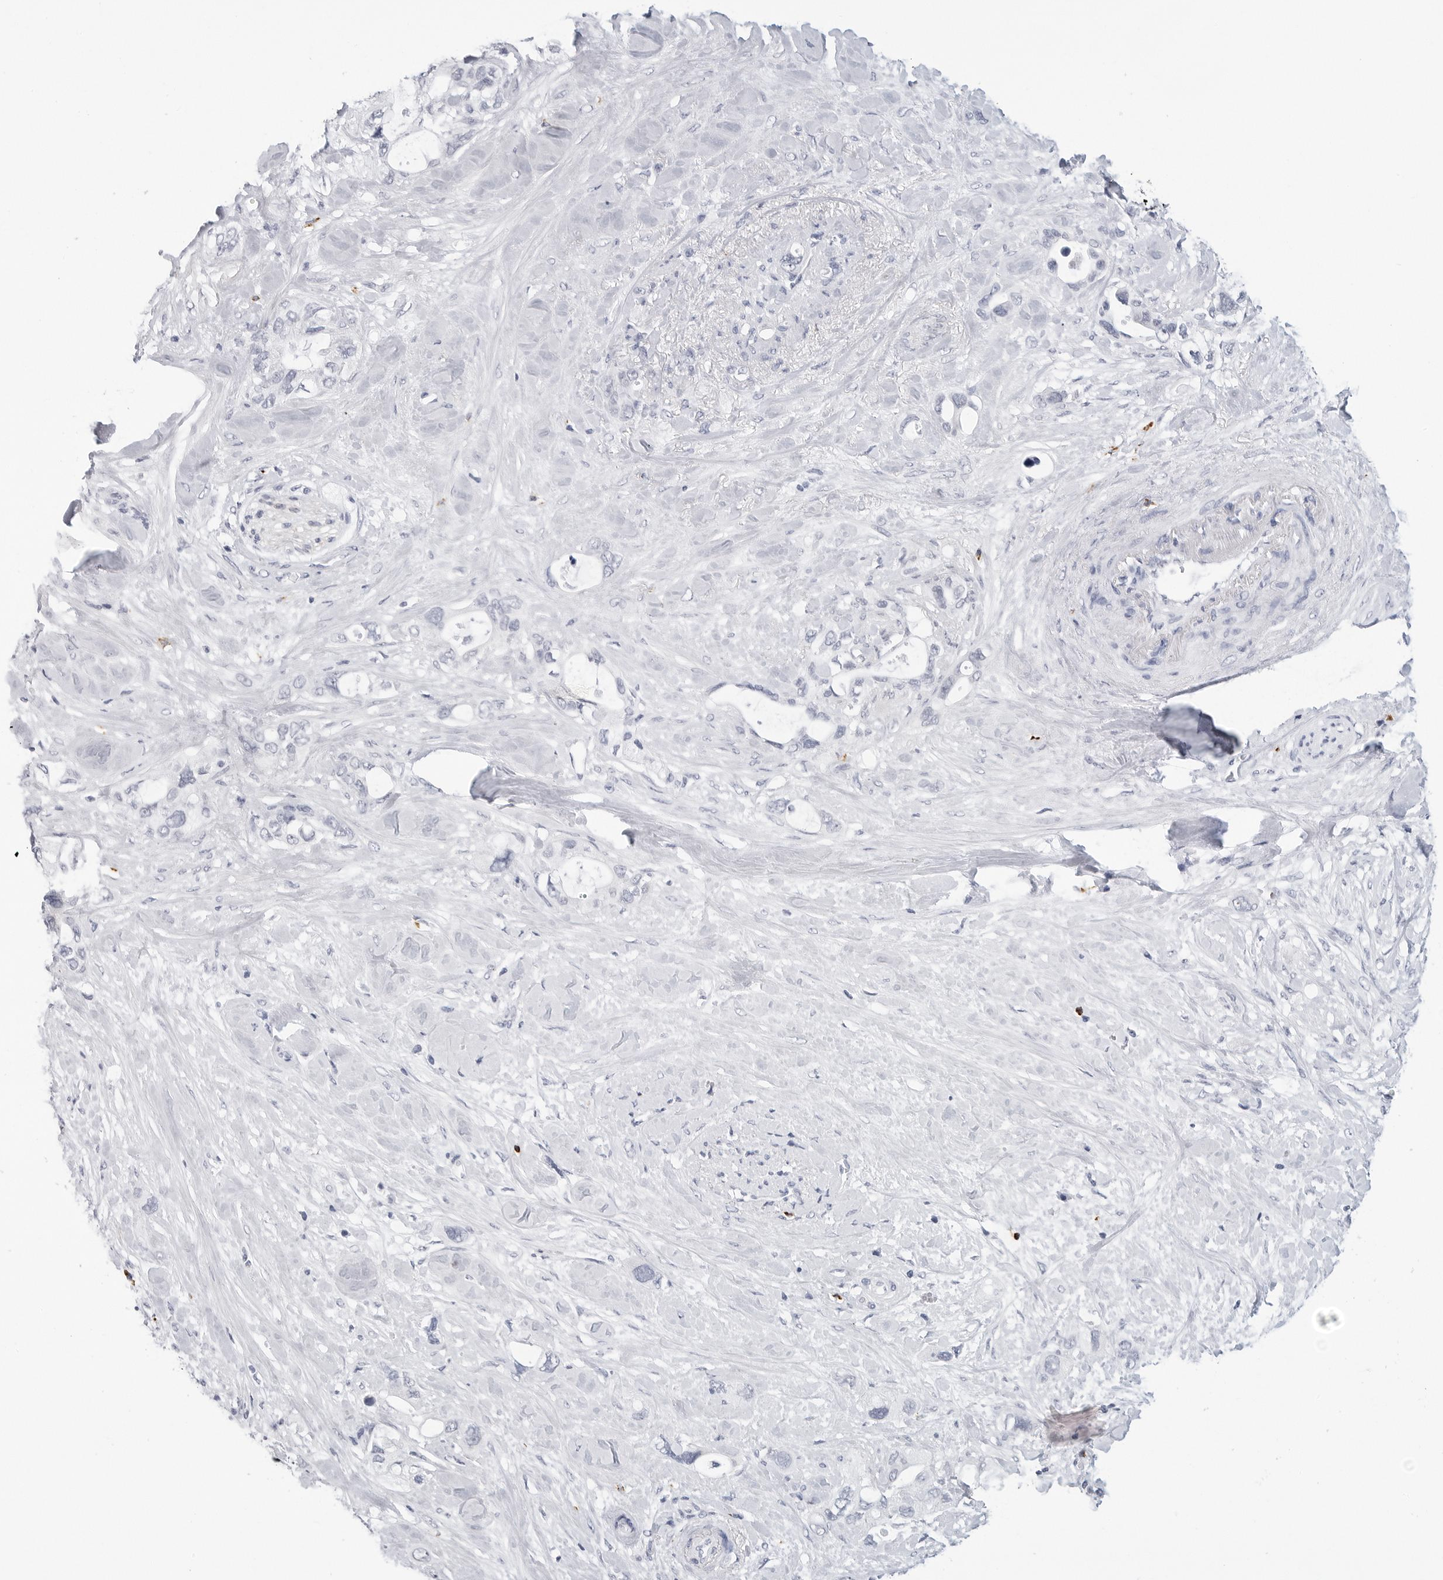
{"staining": {"intensity": "negative", "quantity": "none", "location": "none"}, "tissue": "pancreatic cancer", "cell_type": "Tumor cells", "image_type": "cancer", "snomed": [{"axis": "morphology", "description": "Adenocarcinoma, NOS"}, {"axis": "topography", "description": "Pancreas"}], "caption": "Immunohistochemical staining of human pancreatic cancer reveals no significant expression in tumor cells. (DAB (3,3'-diaminobenzidine) immunohistochemistry (IHC), high magnification).", "gene": "HSPB7", "patient": {"sex": "female", "age": 56}}